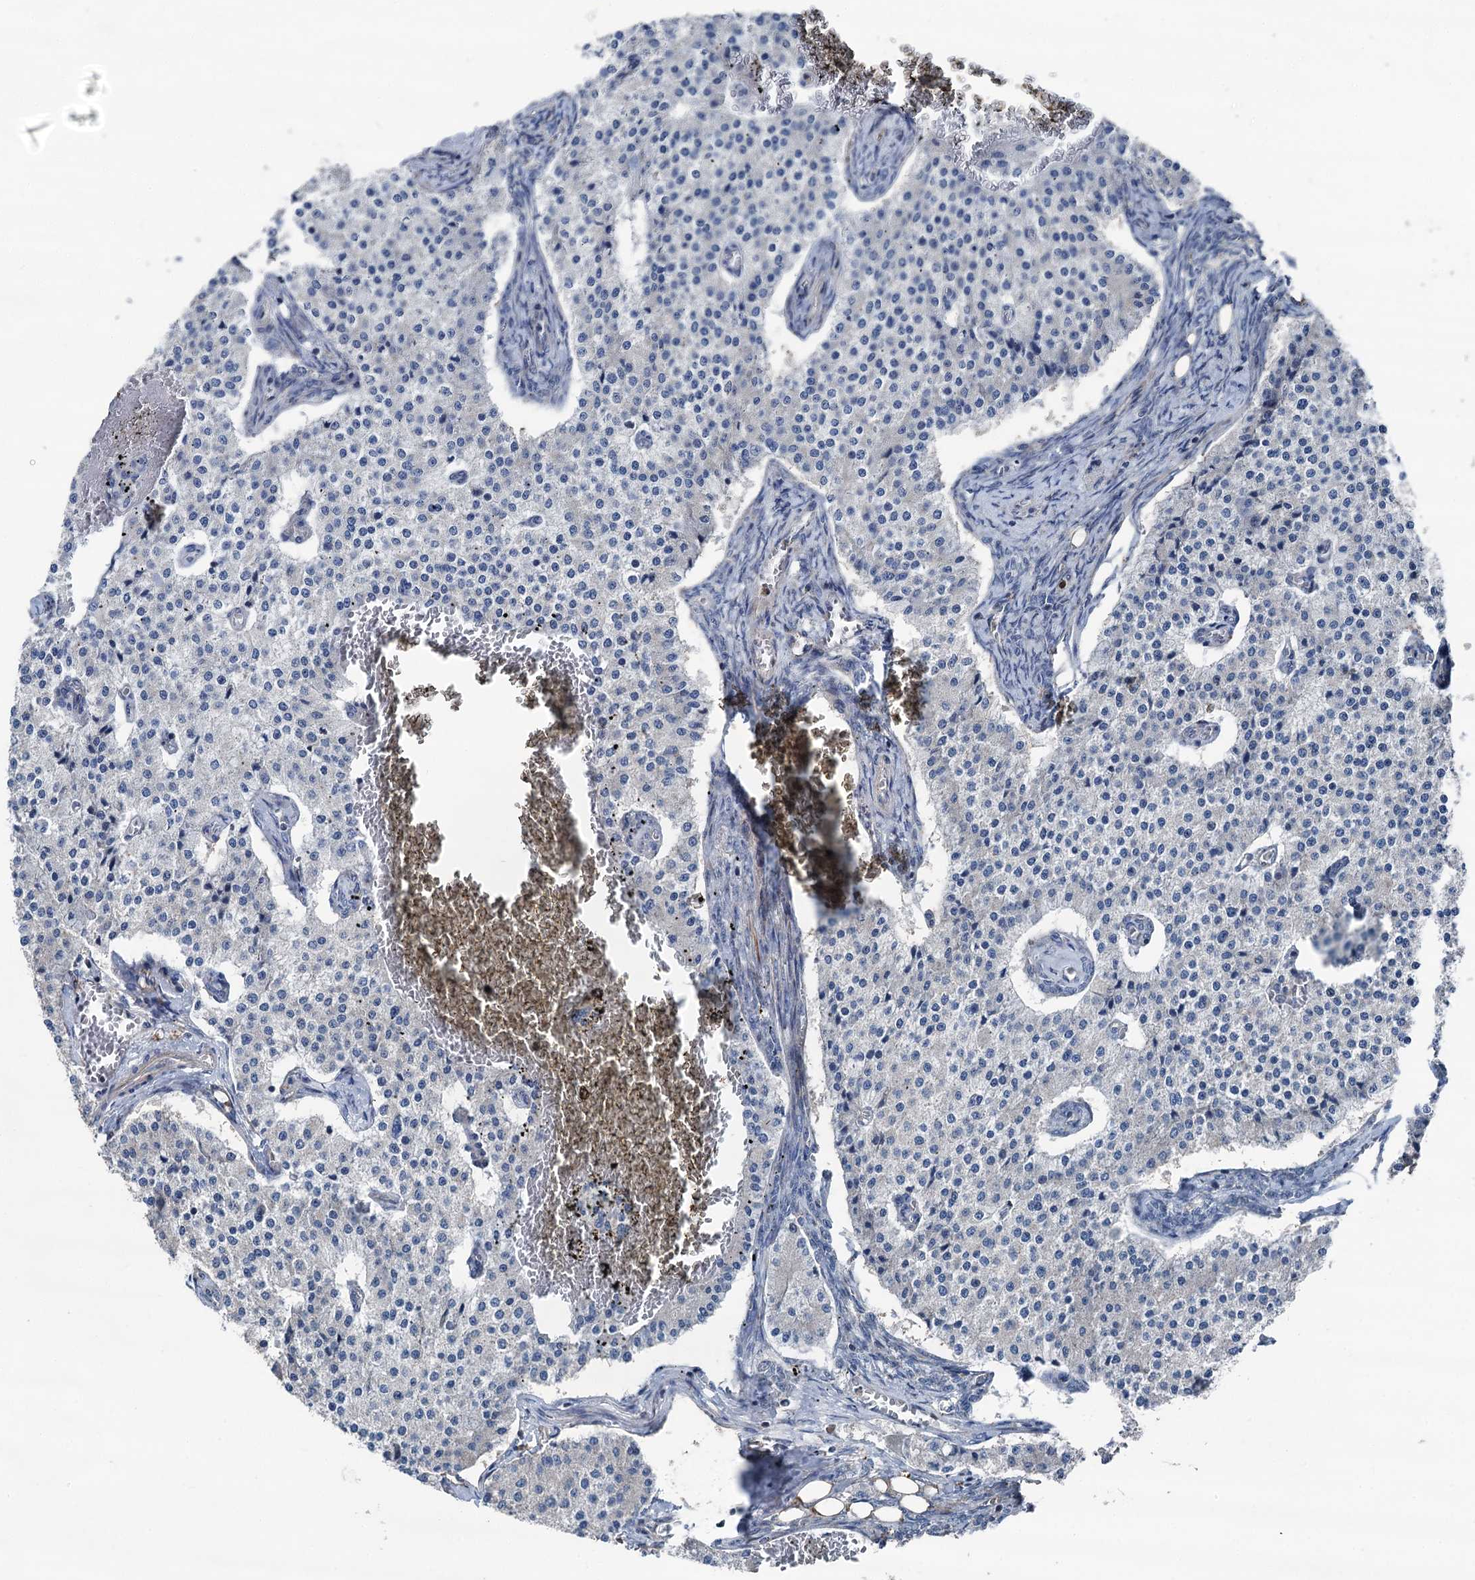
{"staining": {"intensity": "negative", "quantity": "none", "location": "none"}, "tissue": "carcinoid", "cell_type": "Tumor cells", "image_type": "cancer", "snomed": [{"axis": "morphology", "description": "Carcinoid, malignant, NOS"}, {"axis": "topography", "description": "Colon"}], "caption": "High magnification brightfield microscopy of carcinoid (malignant) stained with DAB (3,3'-diaminobenzidine) (brown) and counterstained with hematoxylin (blue): tumor cells show no significant expression. (Brightfield microscopy of DAB IHC at high magnification).", "gene": "RUFY1", "patient": {"sex": "female", "age": 52}}